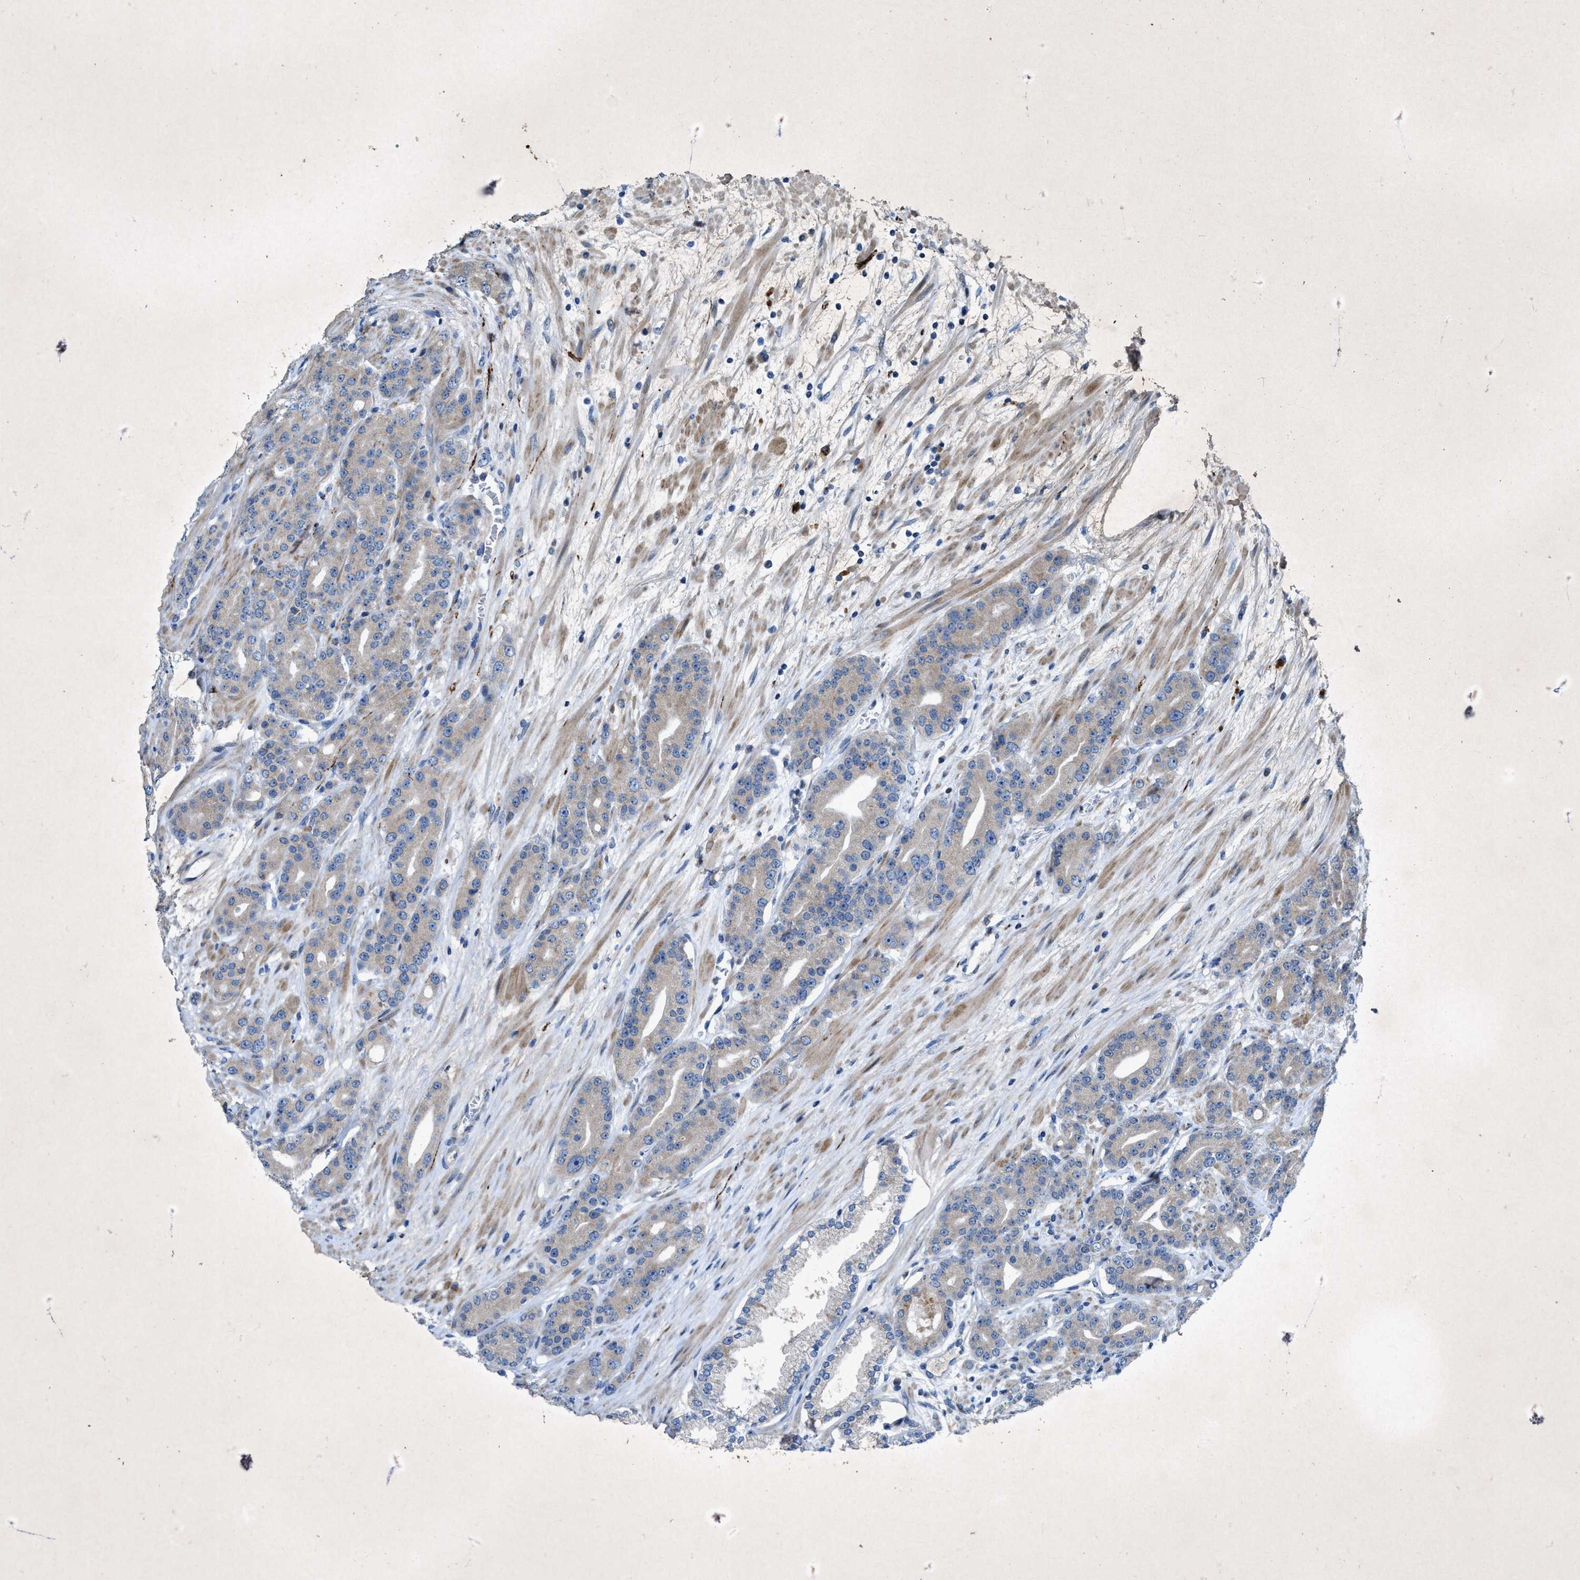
{"staining": {"intensity": "negative", "quantity": "none", "location": "none"}, "tissue": "prostate cancer", "cell_type": "Tumor cells", "image_type": "cancer", "snomed": [{"axis": "morphology", "description": "Adenocarcinoma, High grade"}, {"axis": "topography", "description": "Prostate"}], "caption": "High power microscopy micrograph of an immunohistochemistry micrograph of prostate cancer (high-grade adenocarcinoma), revealing no significant positivity in tumor cells.", "gene": "URGCP", "patient": {"sex": "male", "age": 71}}